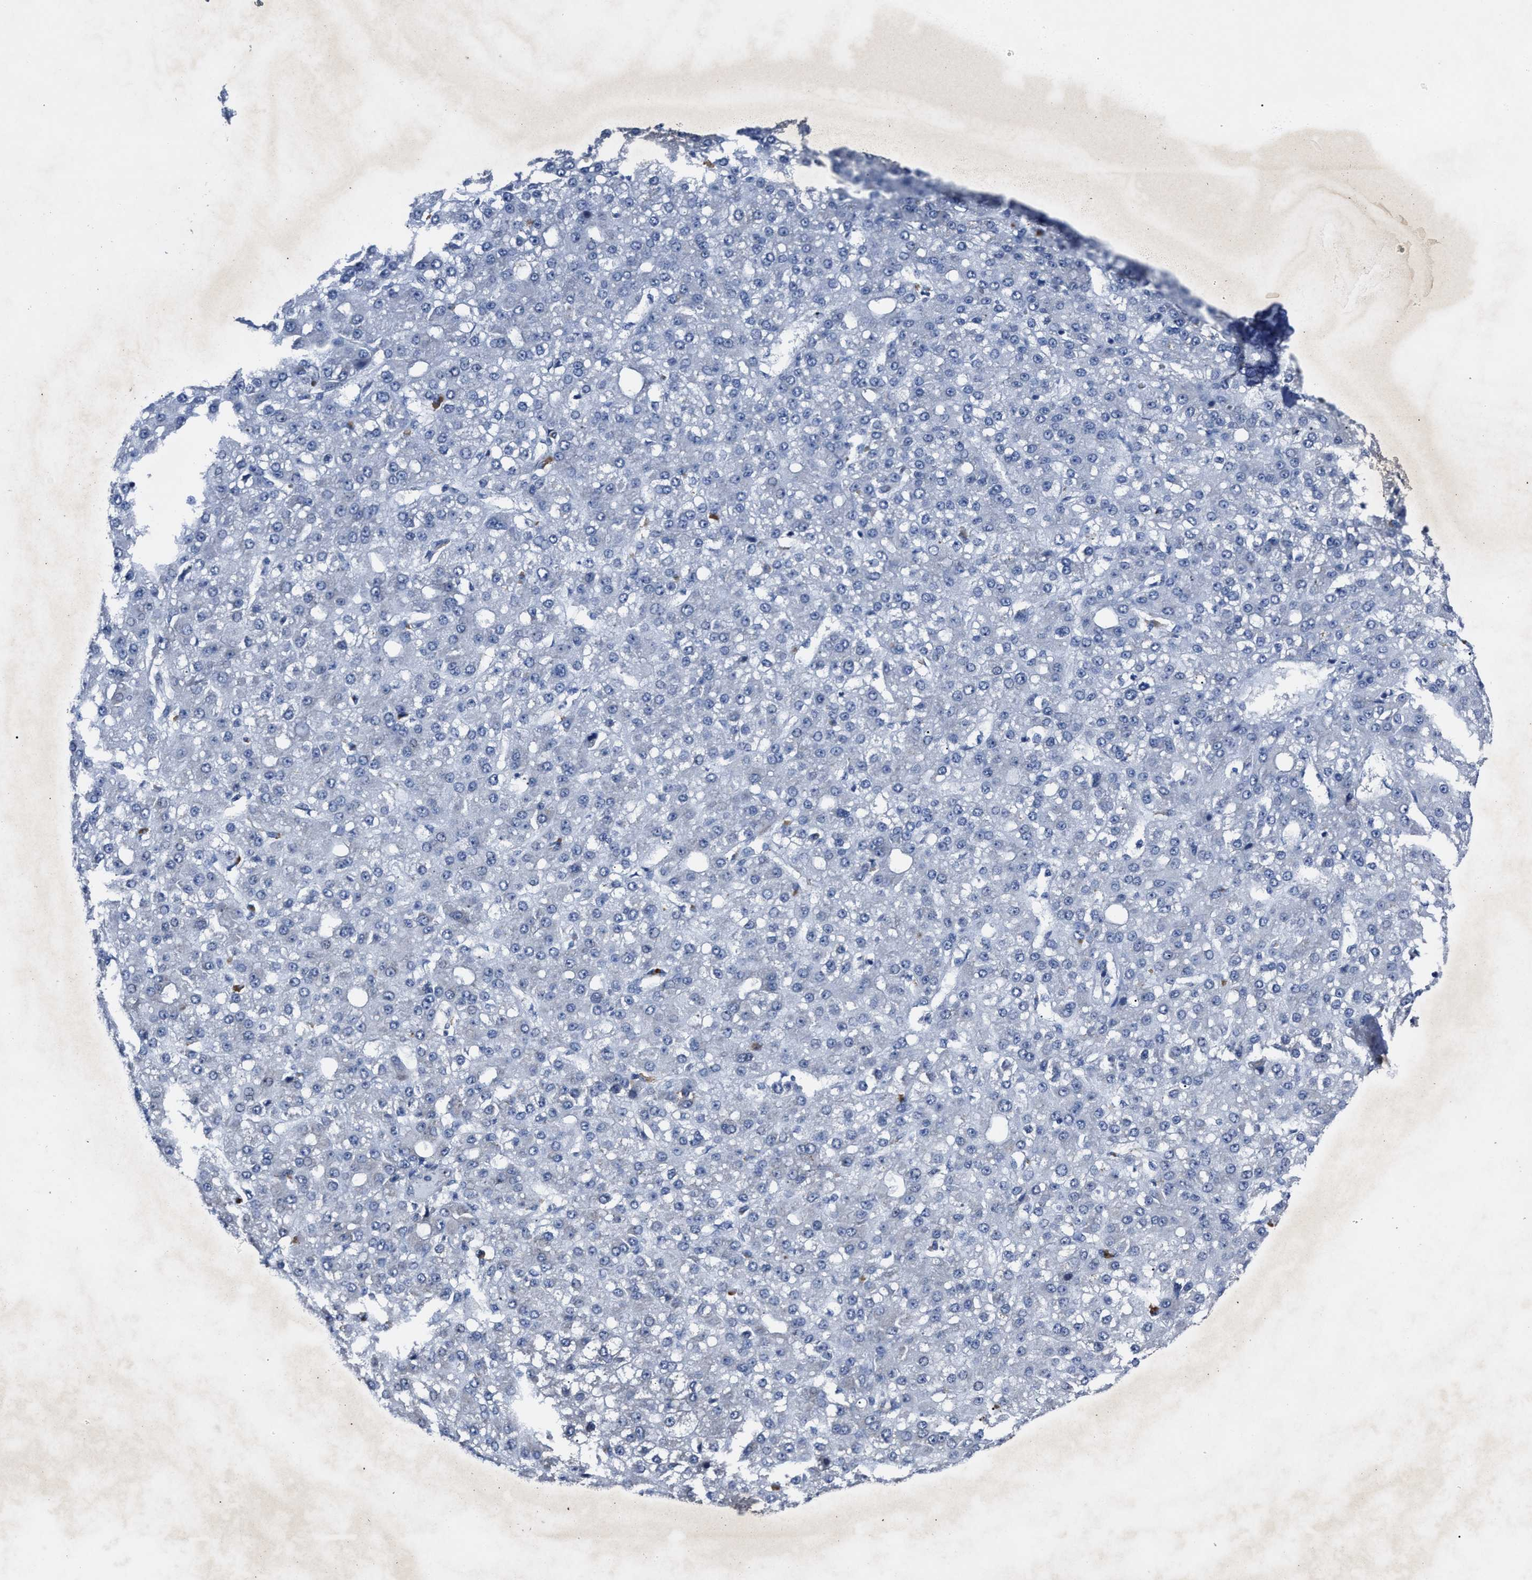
{"staining": {"intensity": "negative", "quantity": "none", "location": "none"}, "tissue": "liver cancer", "cell_type": "Tumor cells", "image_type": "cancer", "snomed": [{"axis": "morphology", "description": "Carcinoma, Hepatocellular, NOS"}, {"axis": "topography", "description": "Liver"}], "caption": "IHC histopathology image of liver hepatocellular carcinoma stained for a protein (brown), which exhibits no staining in tumor cells.", "gene": "UPF1", "patient": {"sex": "male", "age": 67}}